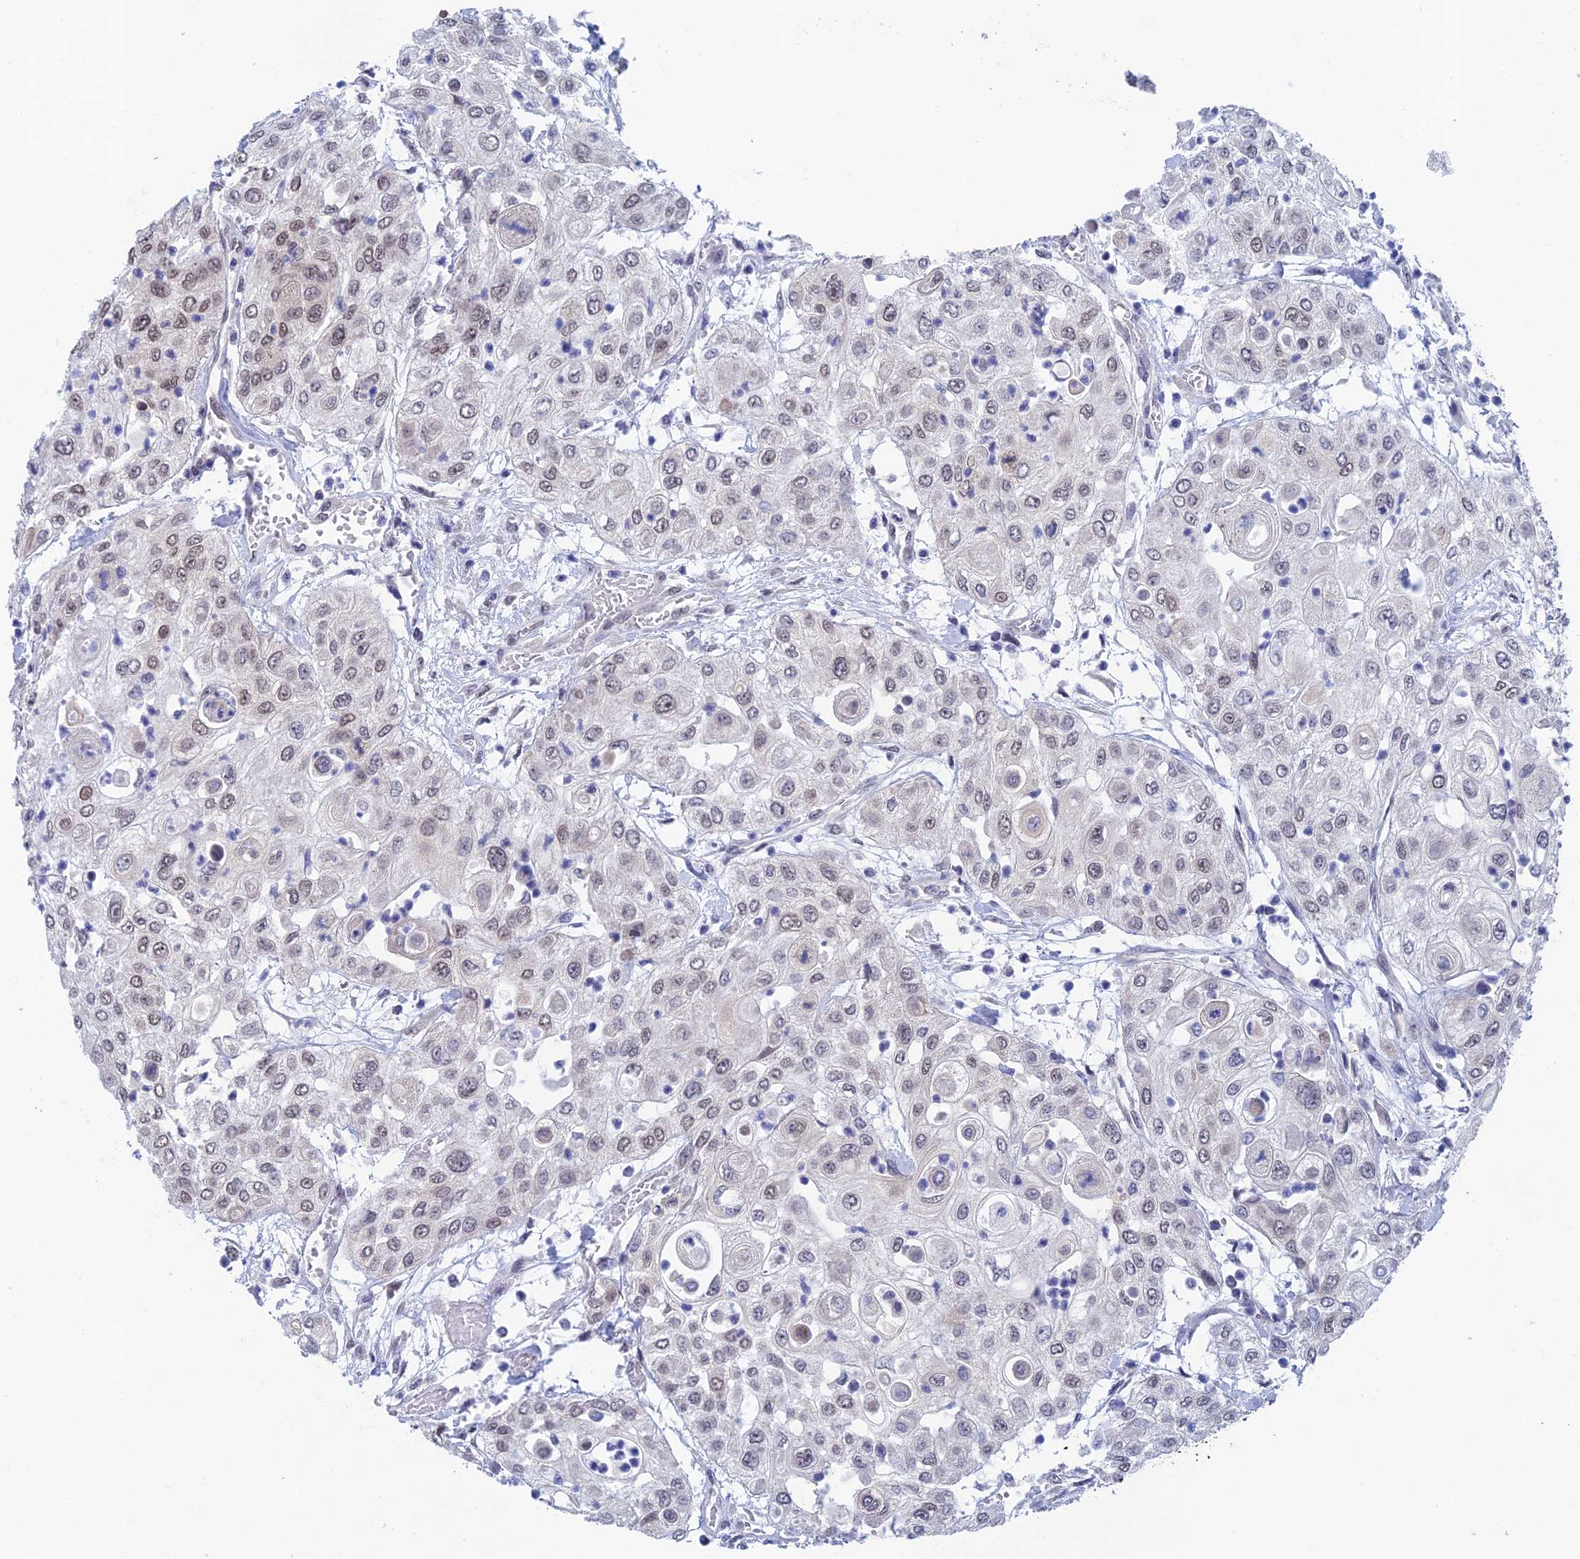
{"staining": {"intensity": "weak", "quantity": "25%-75%", "location": "nuclear"}, "tissue": "urothelial cancer", "cell_type": "Tumor cells", "image_type": "cancer", "snomed": [{"axis": "morphology", "description": "Urothelial carcinoma, High grade"}, {"axis": "topography", "description": "Urinary bladder"}], "caption": "The image exhibits a brown stain indicating the presence of a protein in the nuclear of tumor cells in urothelial cancer.", "gene": "NABP2", "patient": {"sex": "female", "age": 79}}